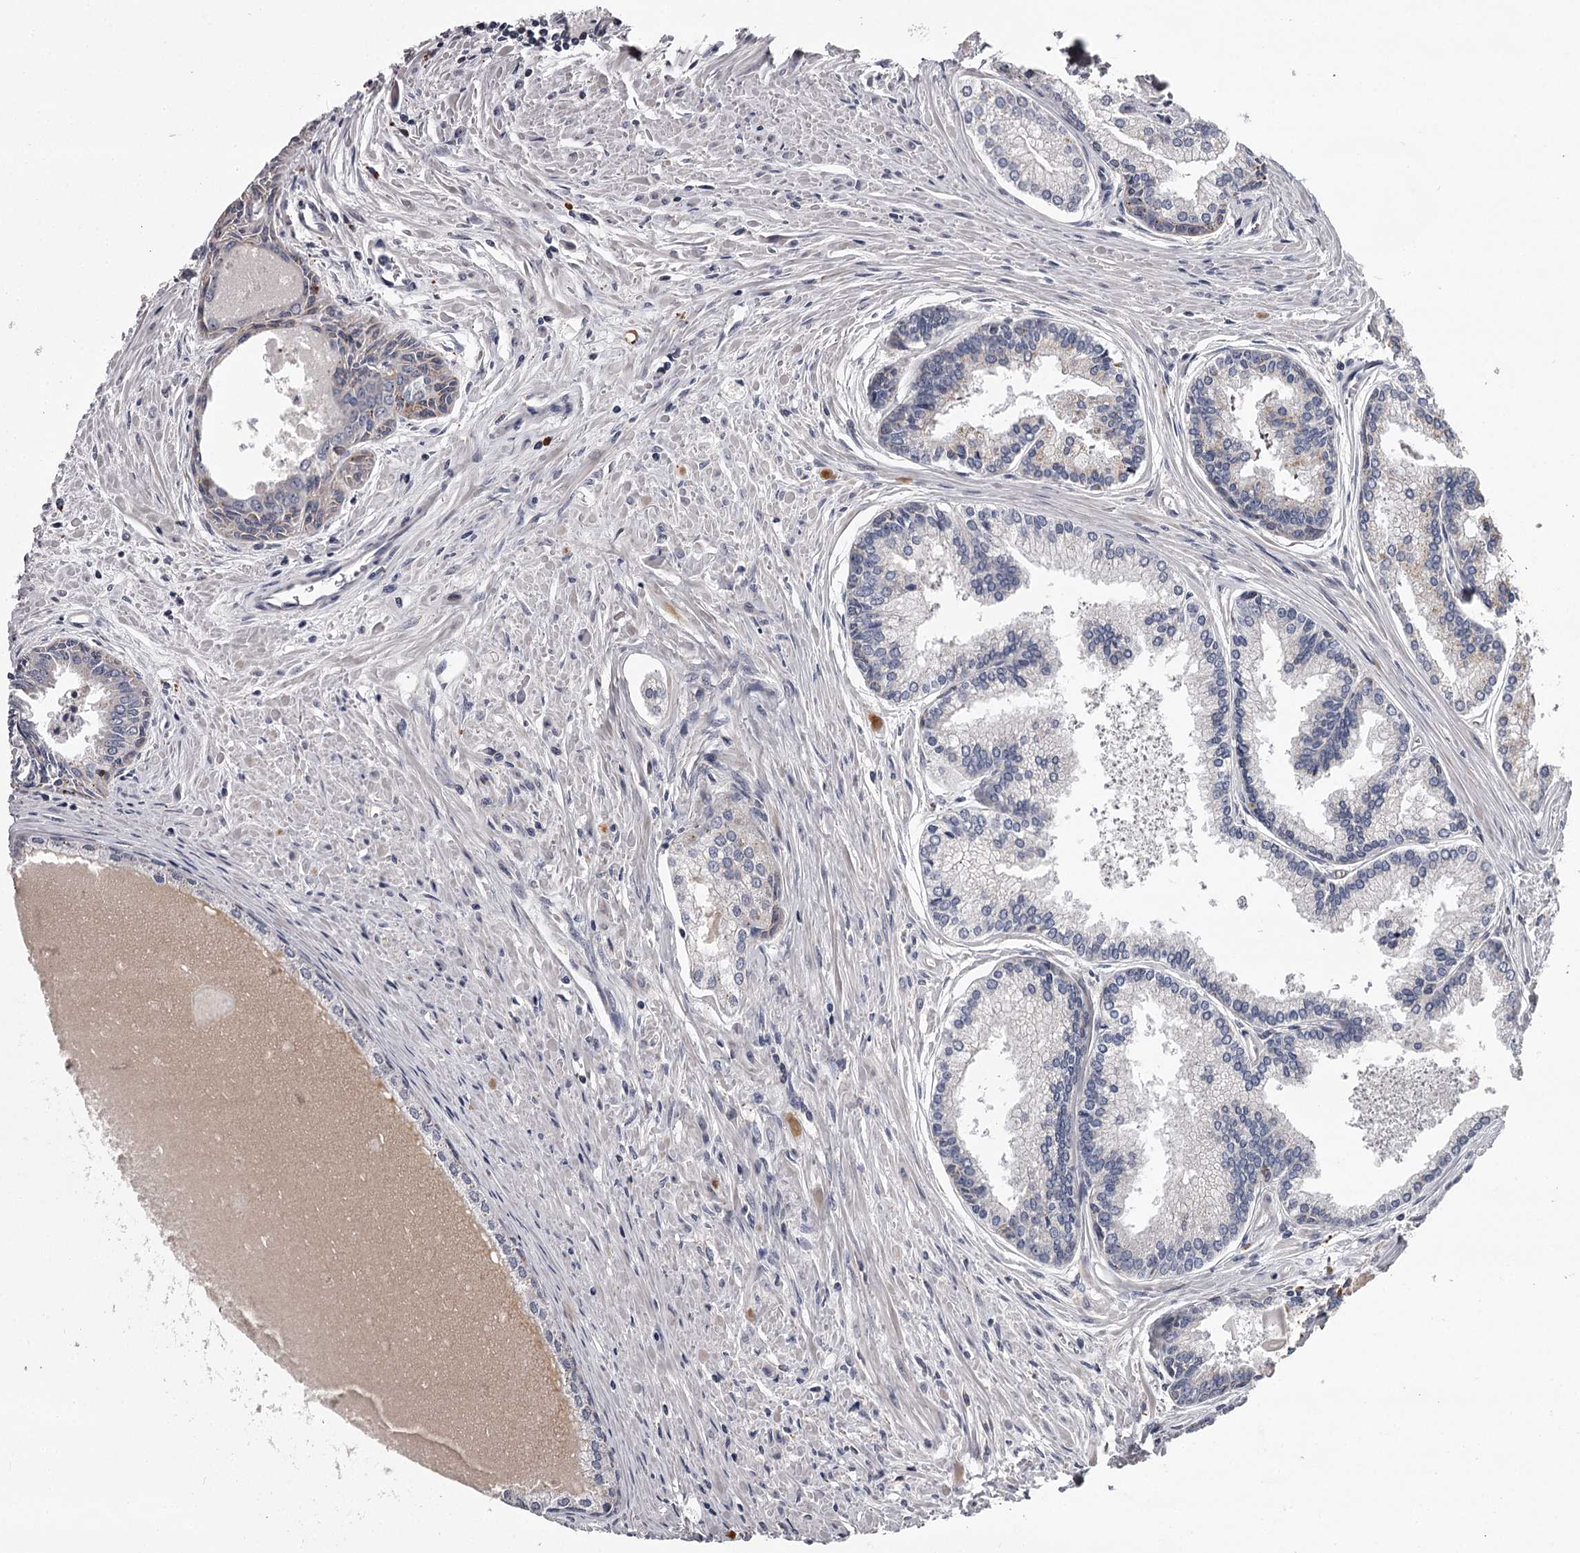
{"staining": {"intensity": "weak", "quantity": "<25%", "location": "cytoplasmic/membranous"}, "tissue": "prostate cancer", "cell_type": "Tumor cells", "image_type": "cancer", "snomed": [{"axis": "morphology", "description": "Adenocarcinoma, High grade"}, {"axis": "topography", "description": "Prostate"}], "caption": "Prostate high-grade adenocarcinoma was stained to show a protein in brown. There is no significant staining in tumor cells. (Stains: DAB (3,3'-diaminobenzidine) immunohistochemistry (IHC) with hematoxylin counter stain, Microscopy: brightfield microscopy at high magnification).", "gene": "RASSF6", "patient": {"sex": "male", "age": 68}}